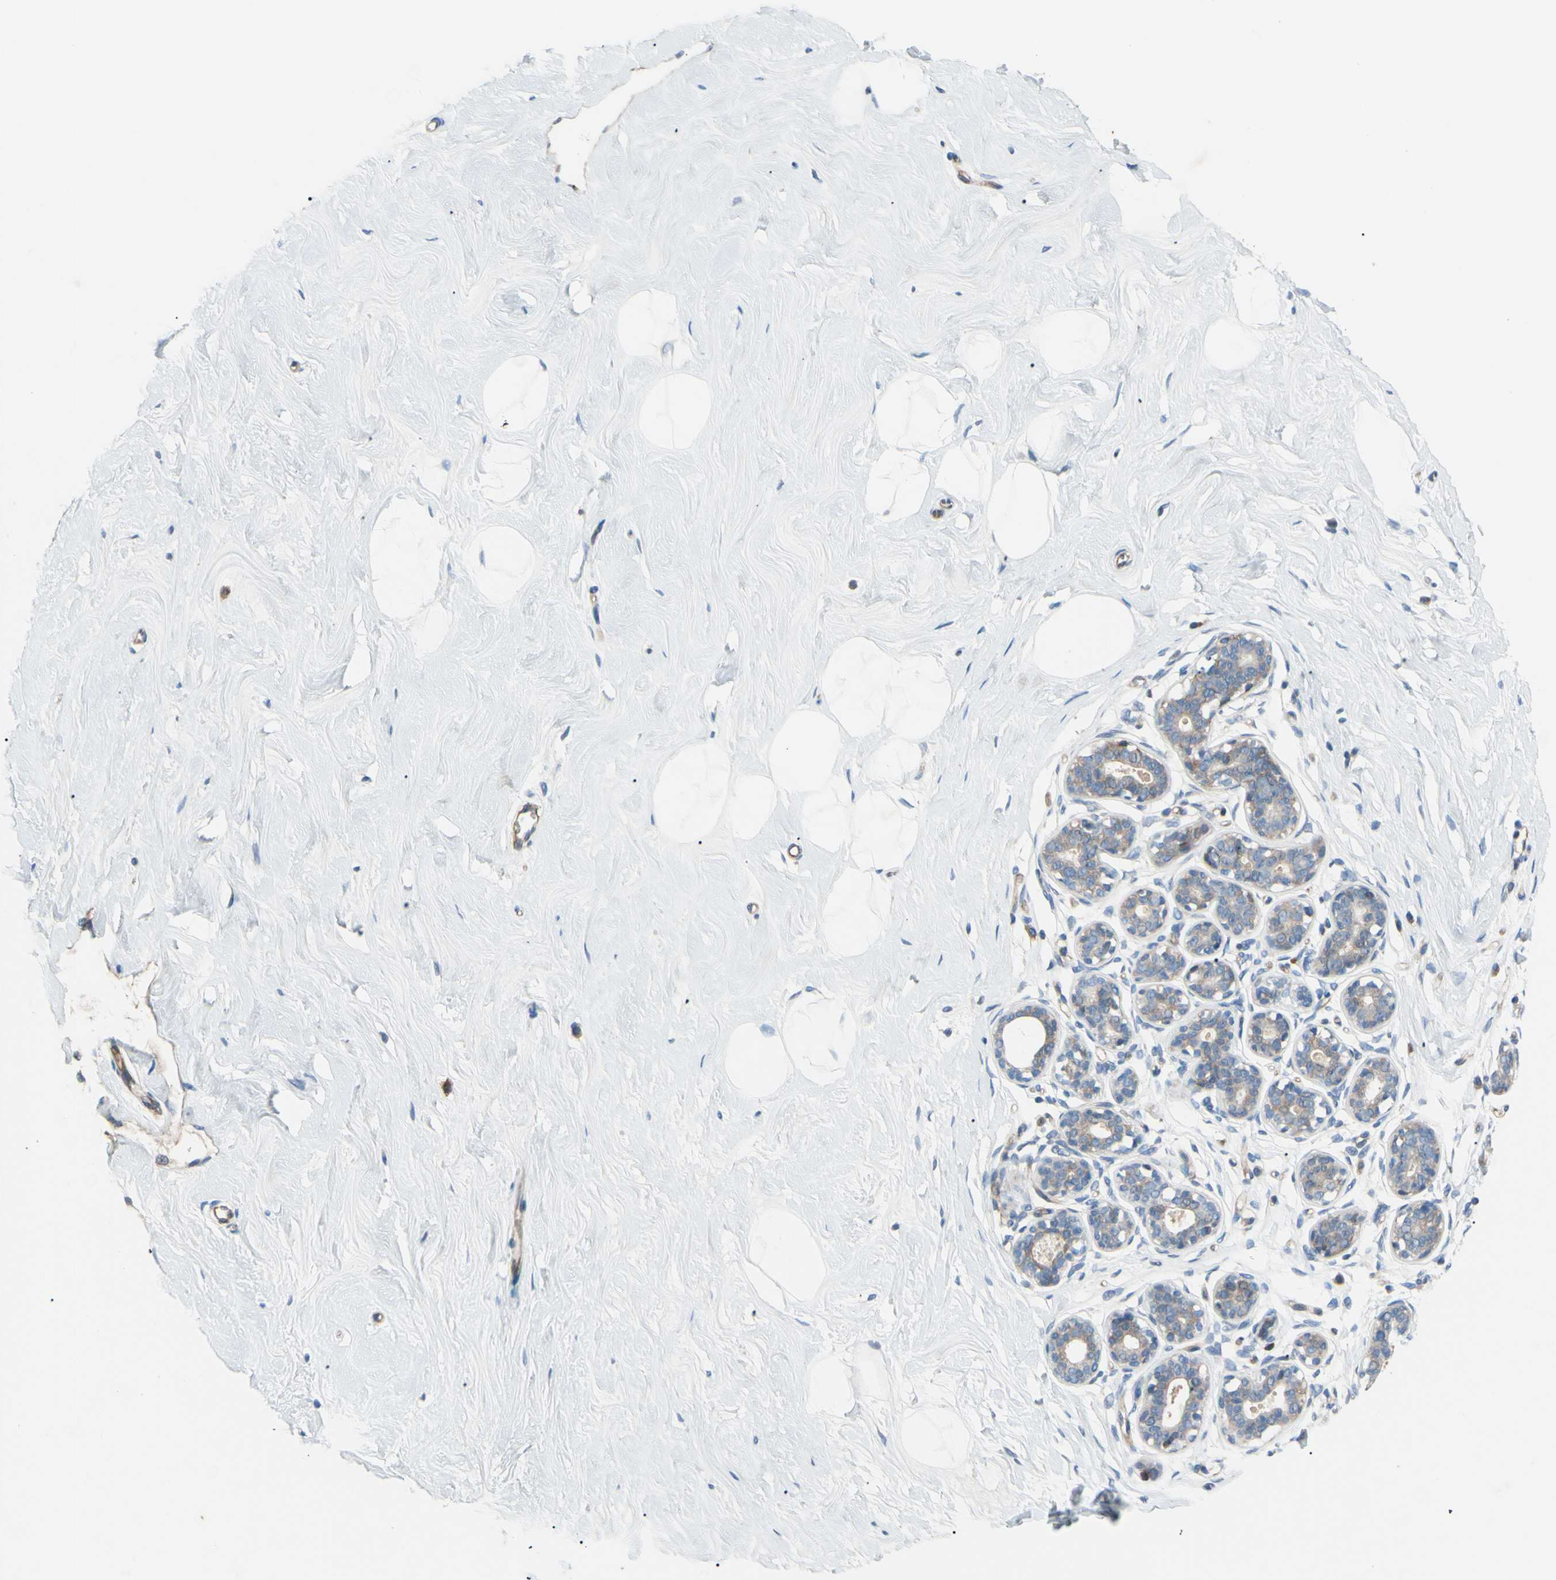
{"staining": {"intensity": "negative", "quantity": "none", "location": "none"}, "tissue": "breast", "cell_type": "Adipocytes", "image_type": "normal", "snomed": [{"axis": "morphology", "description": "Normal tissue, NOS"}, {"axis": "topography", "description": "Breast"}], "caption": "DAB (3,3'-diaminobenzidine) immunohistochemical staining of unremarkable human breast reveals no significant expression in adipocytes. The staining was performed using DAB to visualize the protein expression in brown, while the nuclei were stained in blue with hematoxylin (Magnification: 20x).", "gene": "PAK2", "patient": {"sex": "female", "age": 23}}